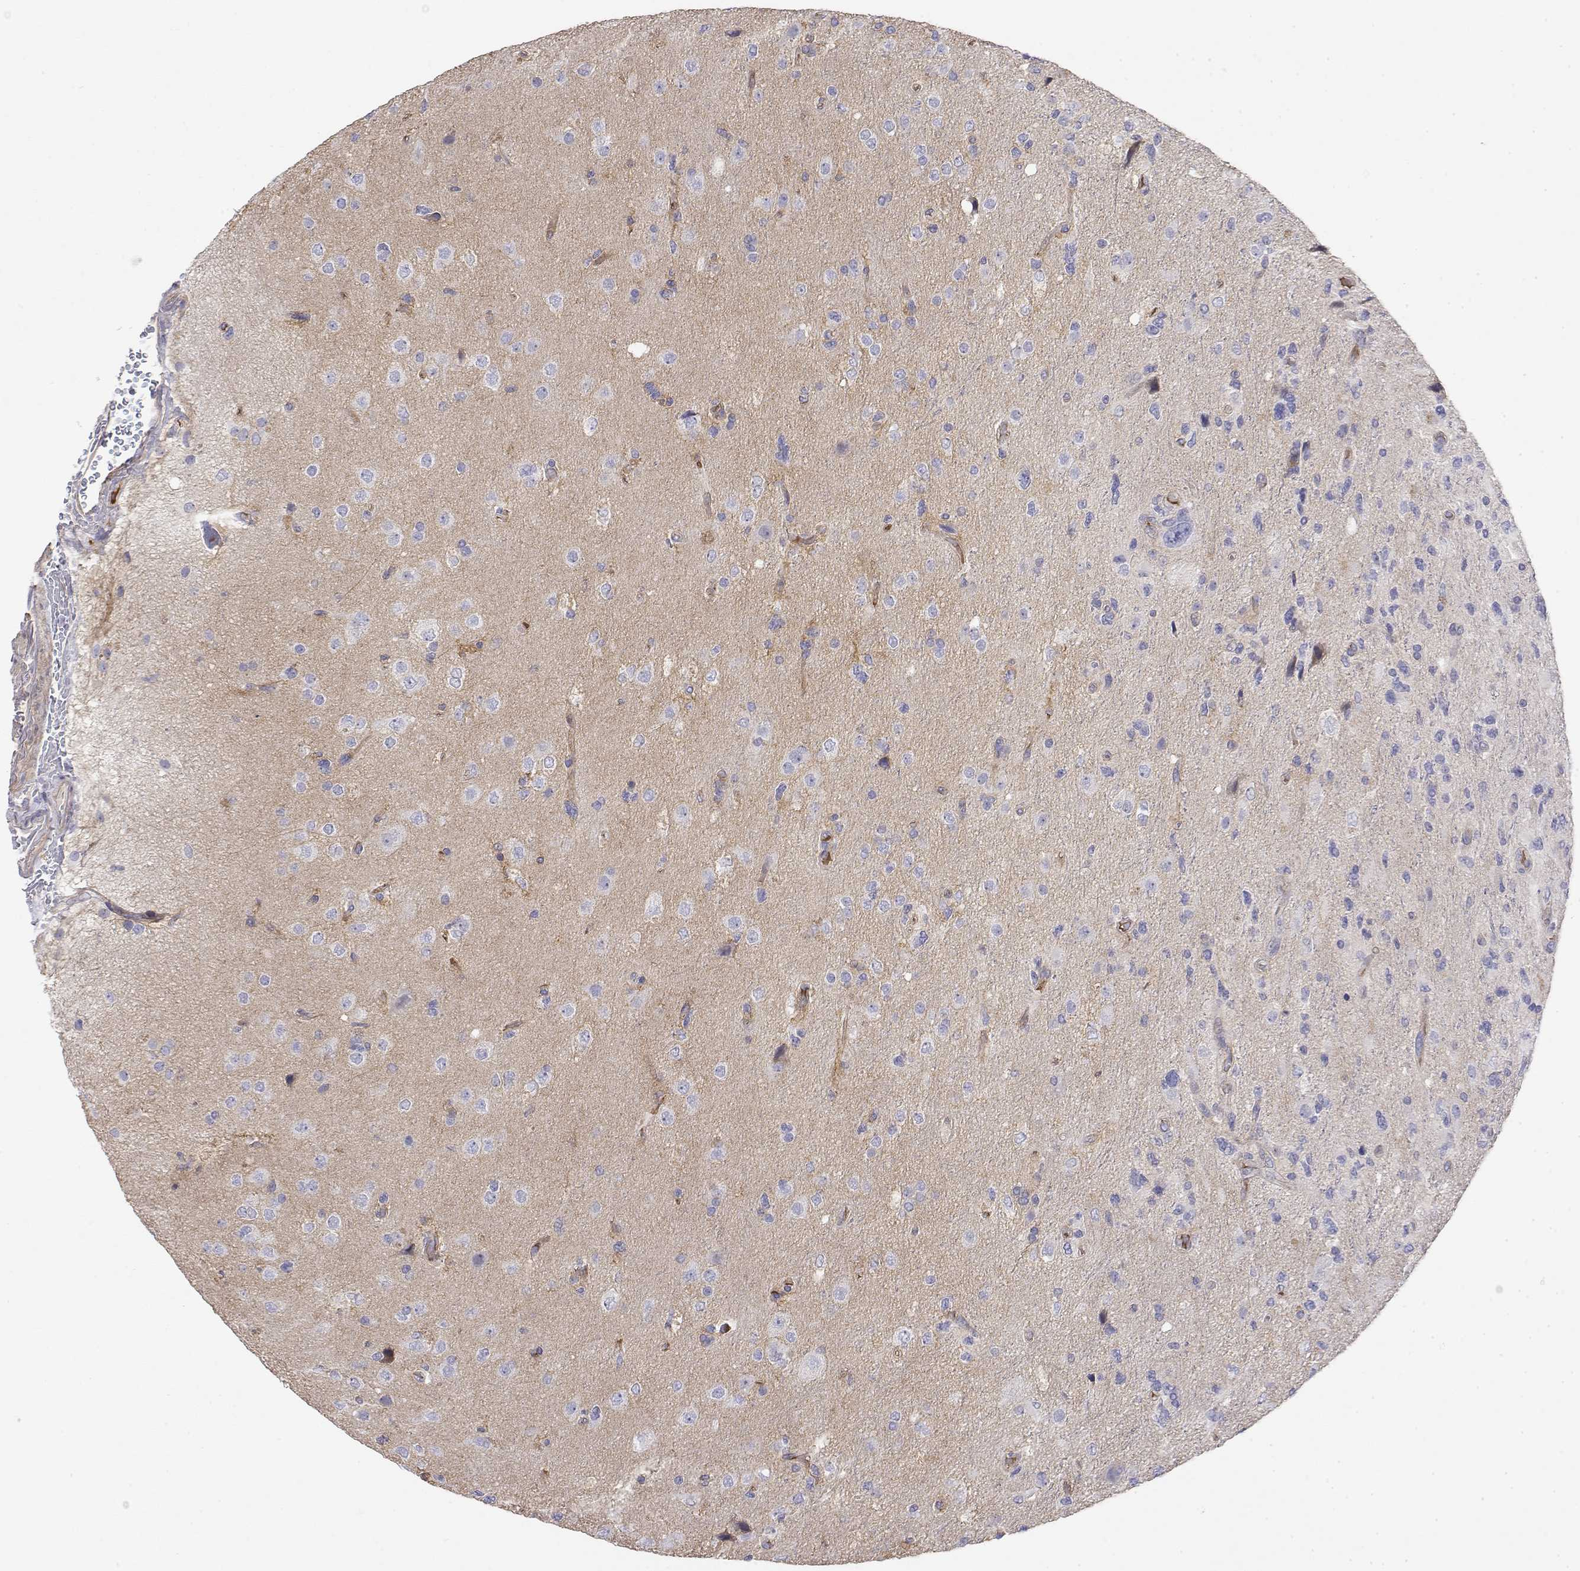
{"staining": {"intensity": "negative", "quantity": "none", "location": "none"}, "tissue": "glioma", "cell_type": "Tumor cells", "image_type": "cancer", "snomed": [{"axis": "morphology", "description": "Glioma, malignant, High grade"}, {"axis": "topography", "description": "Brain"}], "caption": "Immunohistochemical staining of human glioma reveals no significant positivity in tumor cells. (Immunohistochemistry, brightfield microscopy, high magnification).", "gene": "GGACT", "patient": {"sex": "female", "age": 71}}